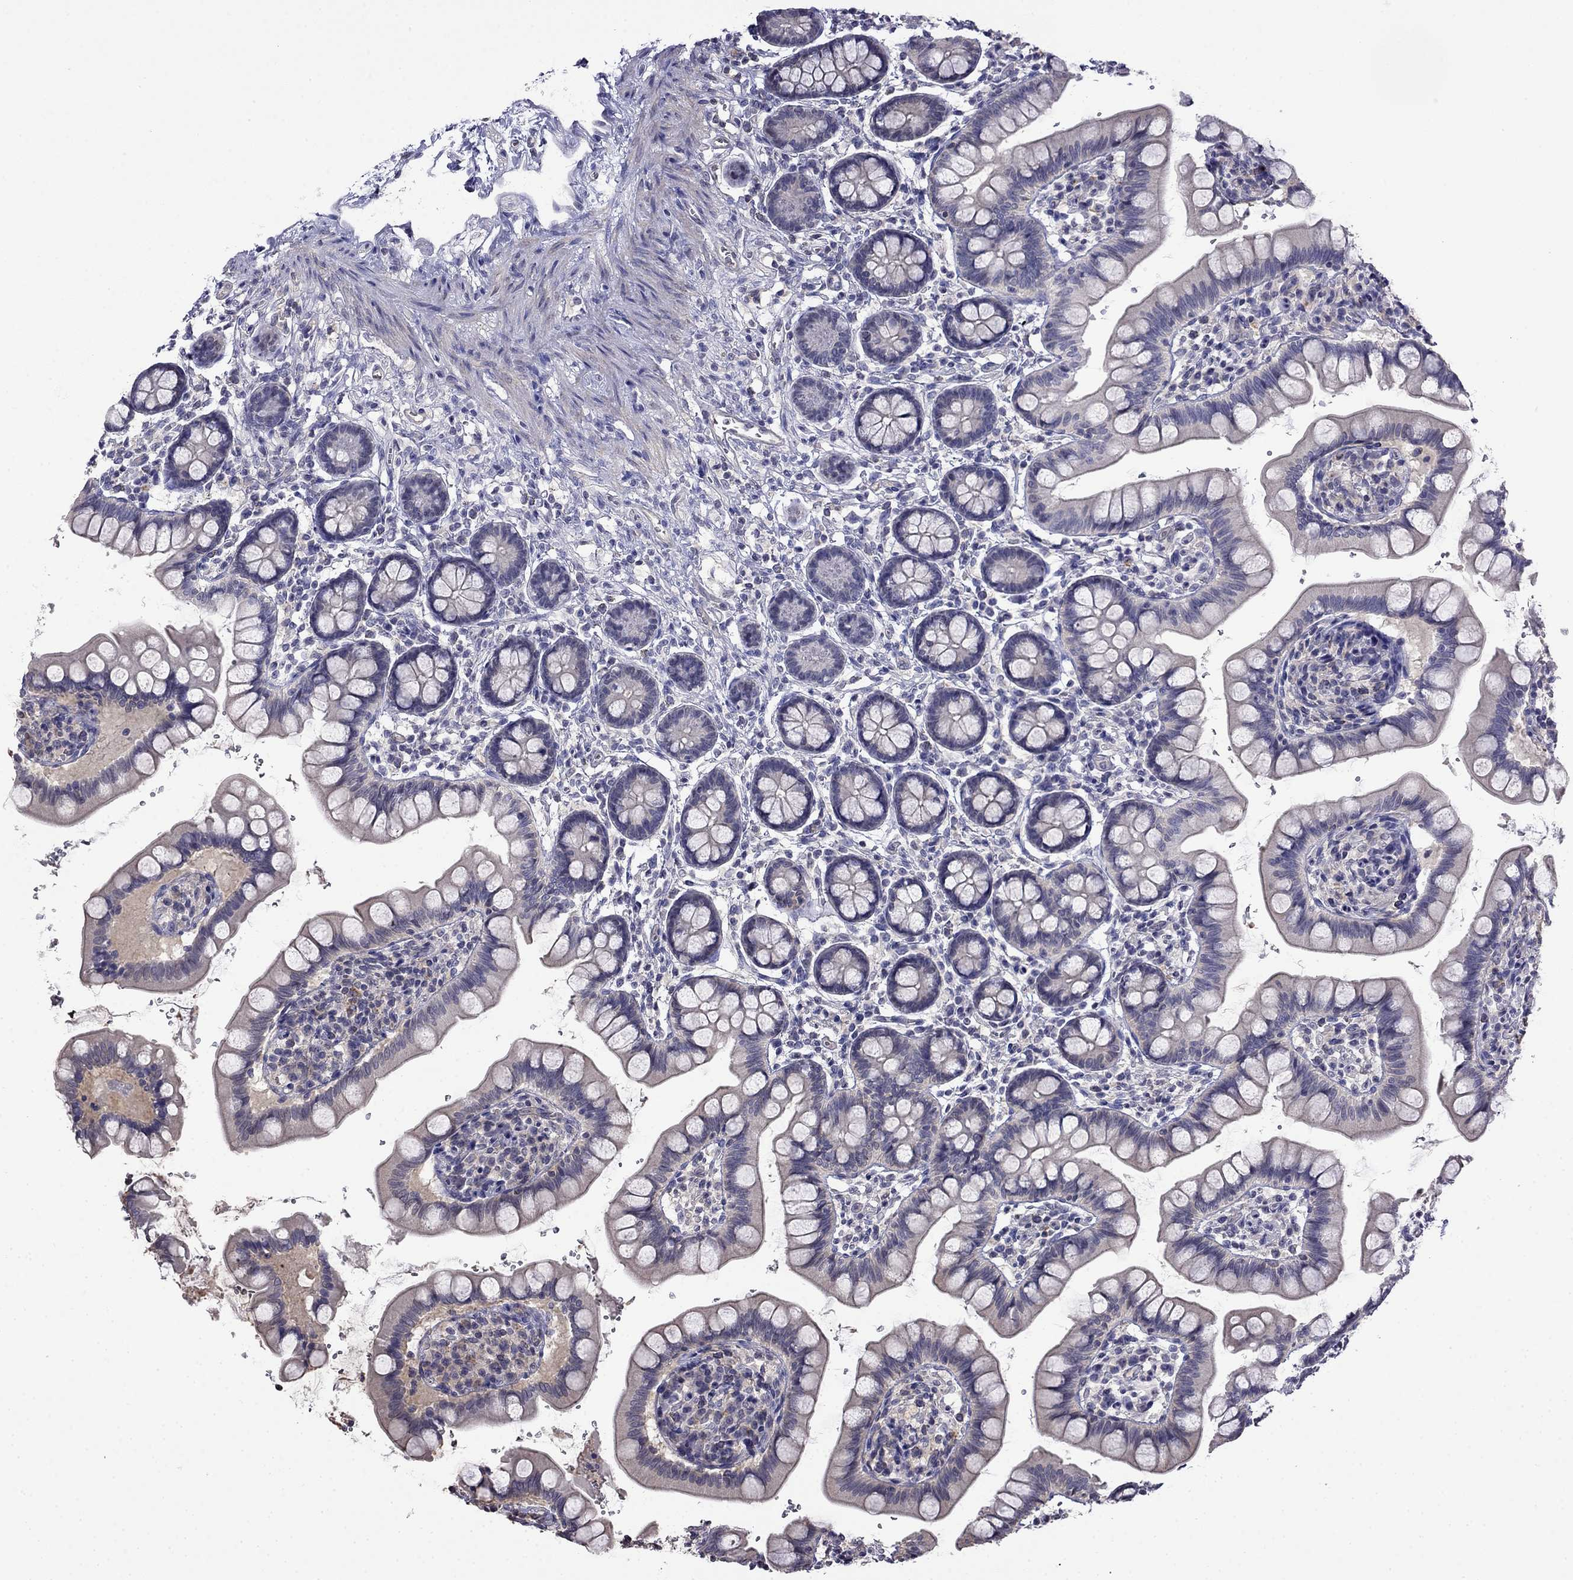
{"staining": {"intensity": "weak", "quantity": "<25%", "location": "cytoplasmic/membranous"}, "tissue": "small intestine", "cell_type": "Glandular cells", "image_type": "normal", "snomed": [{"axis": "morphology", "description": "Normal tissue, NOS"}, {"axis": "topography", "description": "Small intestine"}], "caption": "This is a photomicrograph of immunohistochemistry (IHC) staining of normal small intestine, which shows no expression in glandular cells.", "gene": "GUCA1B", "patient": {"sex": "female", "age": 56}}